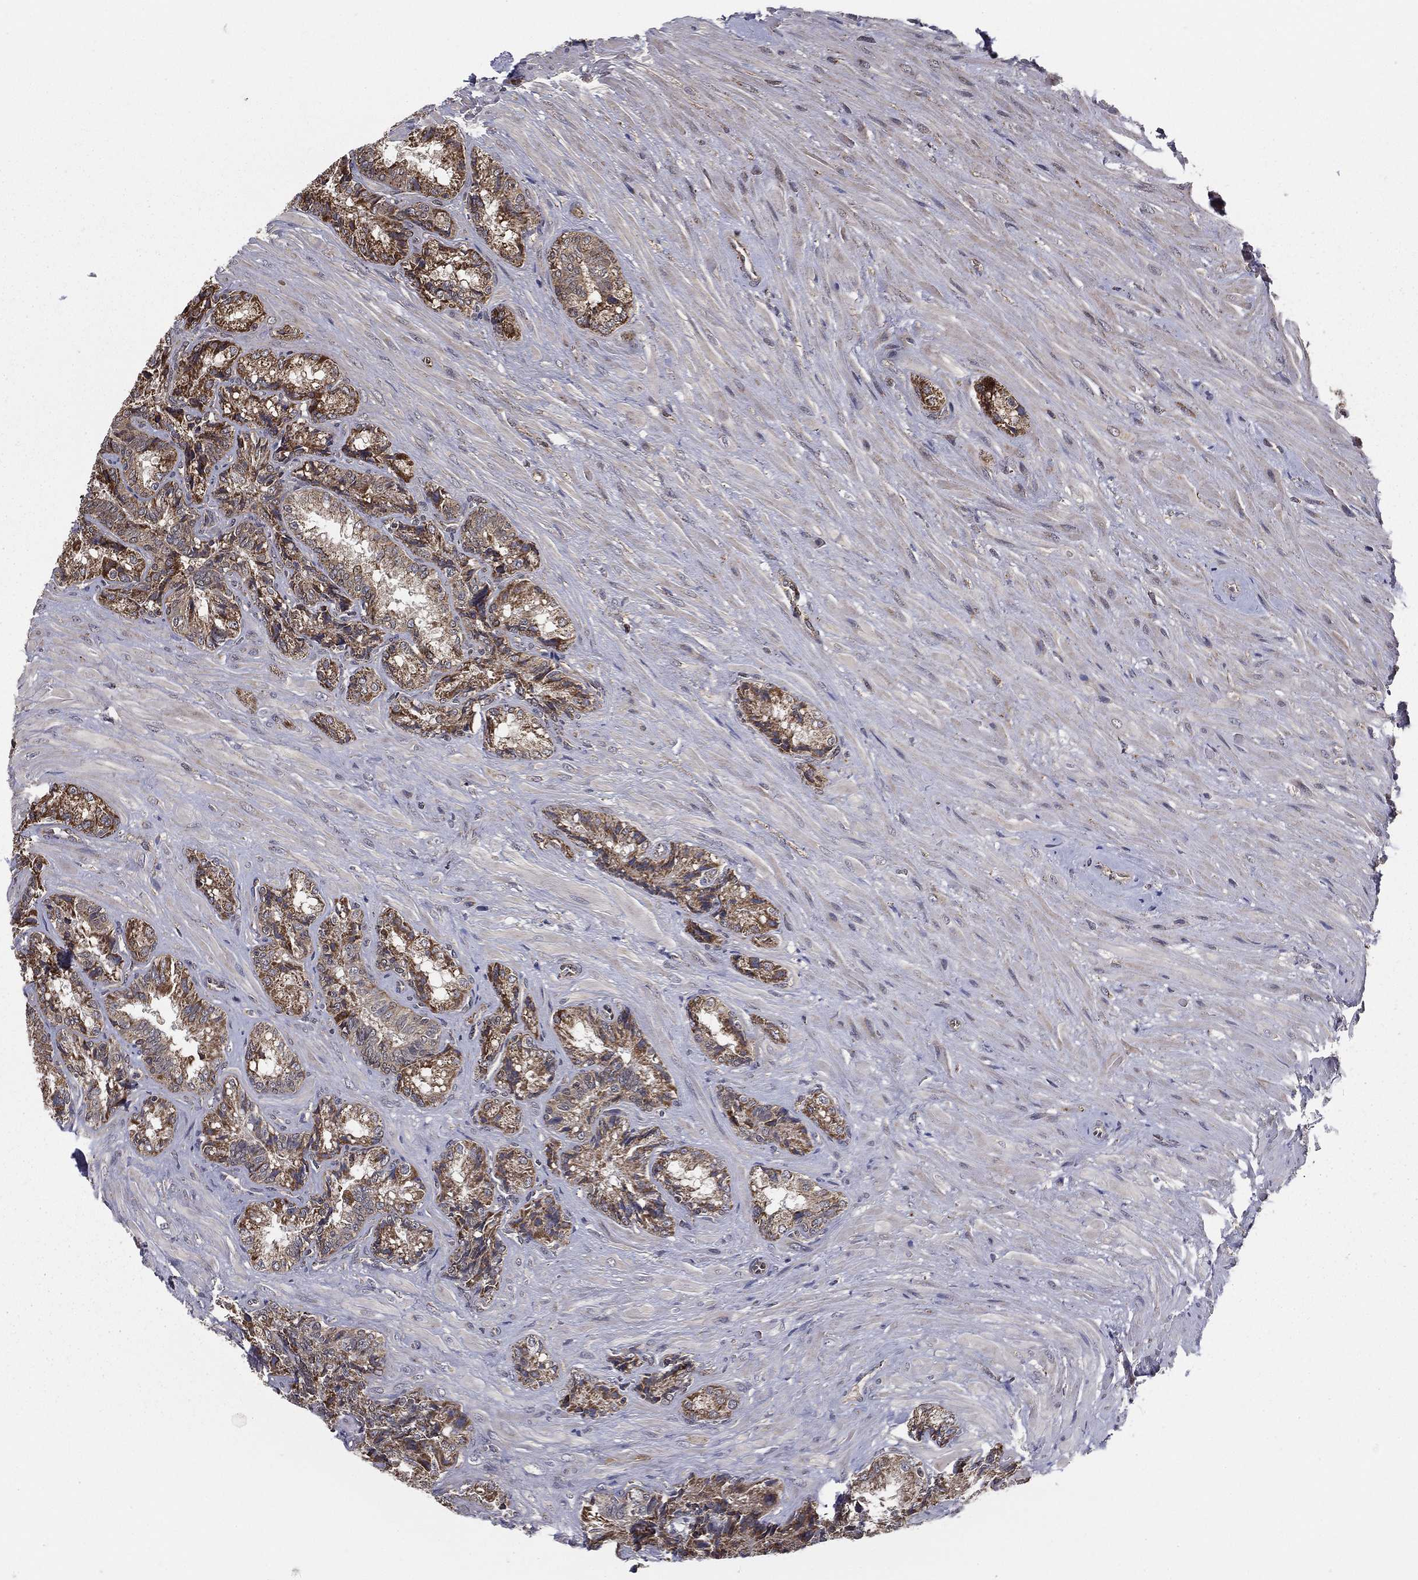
{"staining": {"intensity": "moderate", "quantity": ">75%", "location": "cytoplasmic/membranous"}, "tissue": "seminal vesicle", "cell_type": "Glandular cells", "image_type": "normal", "snomed": [{"axis": "morphology", "description": "Normal tissue, NOS"}, {"axis": "topography", "description": "Seminal veicle"}], "caption": "Immunohistochemical staining of normal human seminal vesicle exhibits moderate cytoplasmic/membranous protein positivity in about >75% of glandular cells.", "gene": "ENSG00000288684", "patient": {"sex": "male", "age": 68}}